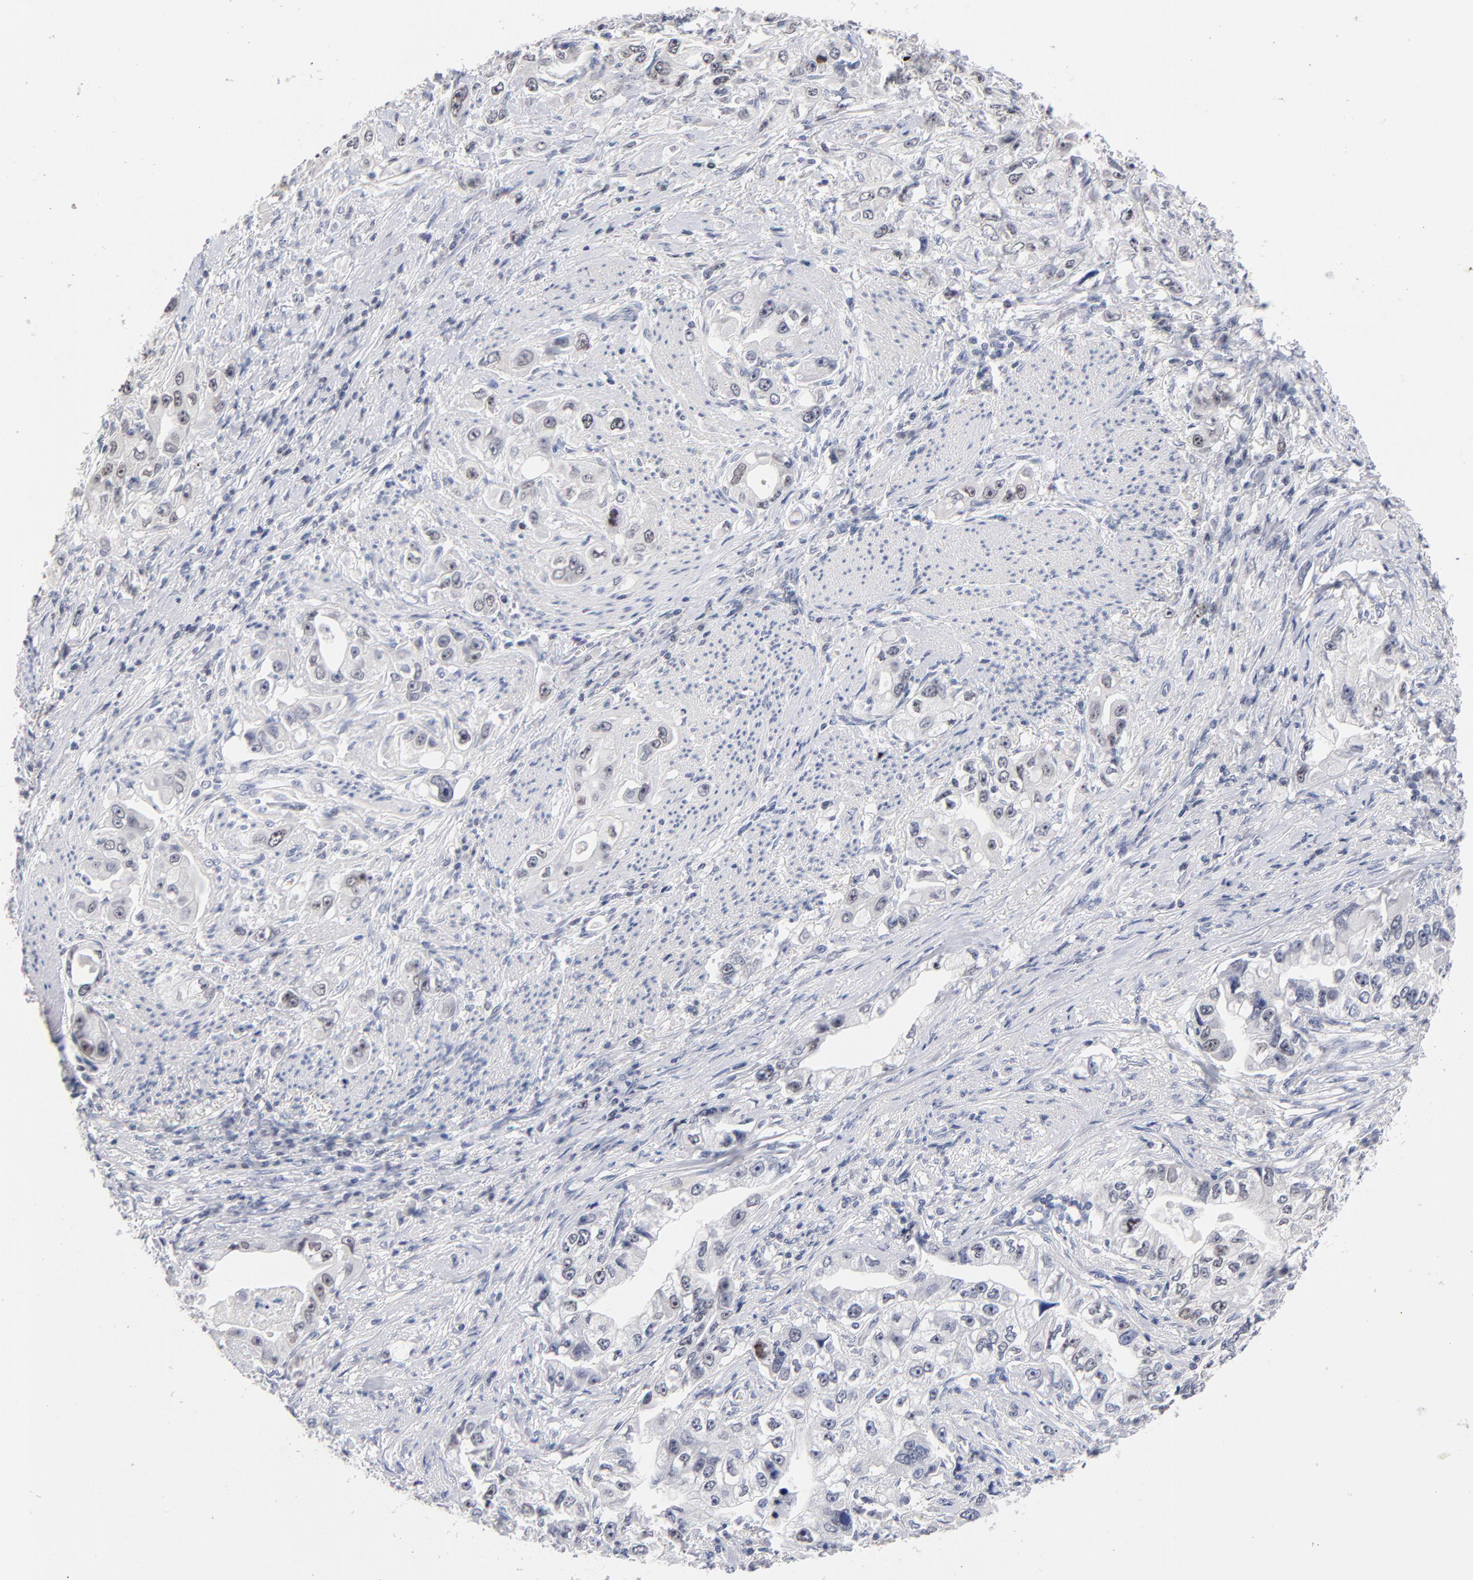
{"staining": {"intensity": "weak", "quantity": "25%-75%", "location": "nuclear"}, "tissue": "stomach cancer", "cell_type": "Tumor cells", "image_type": "cancer", "snomed": [{"axis": "morphology", "description": "Adenocarcinoma, NOS"}, {"axis": "topography", "description": "Stomach, lower"}], "caption": "Weak nuclear staining for a protein is identified in approximately 25%-75% of tumor cells of stomach cancer (adenocarcinoma) using IHC.", "gene": "ORC2", "patient": {"sex": "female", "age": 93}}